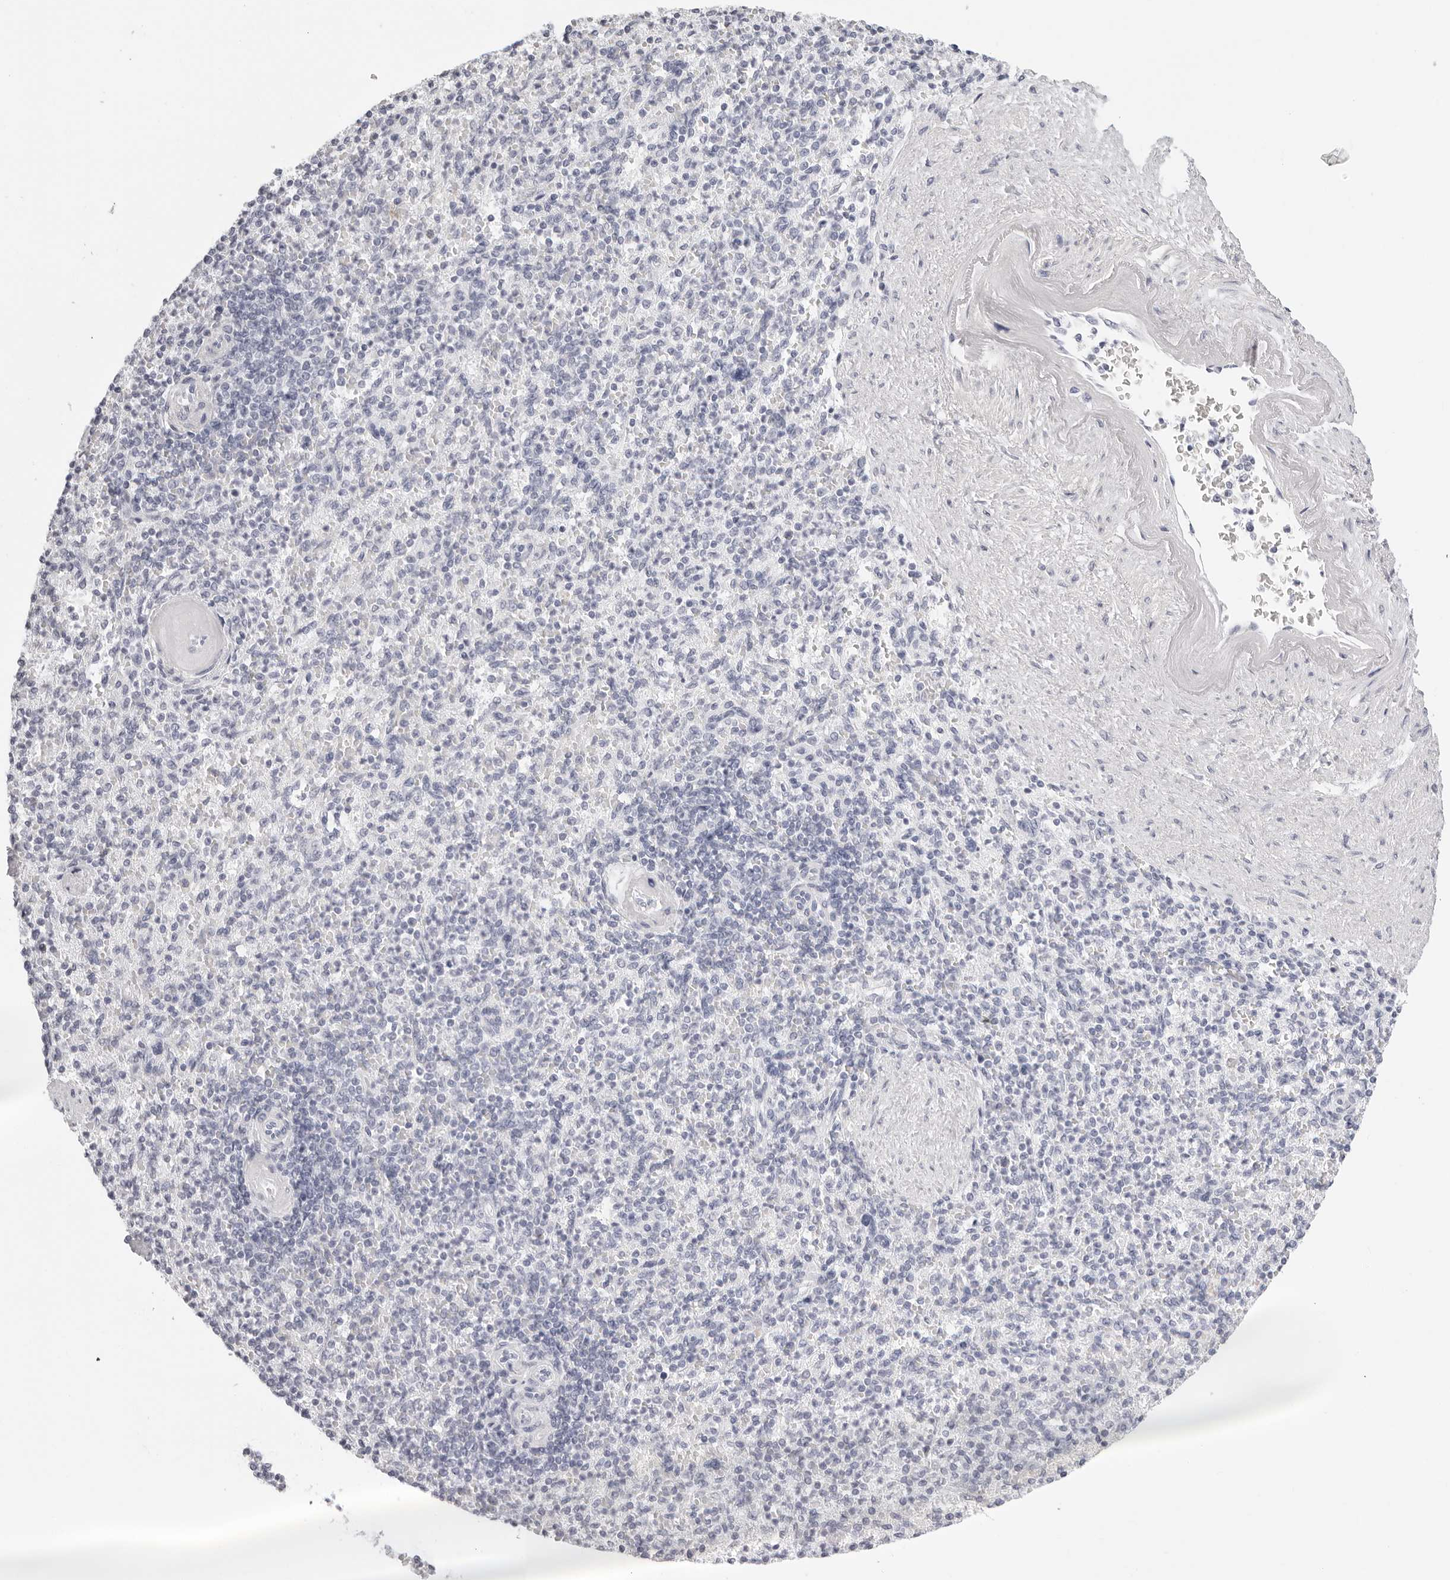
{"staining": {"intensity": "negative", "quantity": "none", "location": "none"}, "tissue": "spleen", "cell_type": "Cells in red pulp", "image_type": "normal", "snomed": [{"axis": "morphology", "description": "Normal tissue, NOS"}, {"axis": "topography", "description": "Spleen"}], "caption": "Unremarkable spleen was stained to show a protein in brown. There is no significant expression in cells in red pulp. The staining was performed using DAB (3,3'-diaminobenzidine) to visualize the protein expression in brown, while the nuclei were stained in blue with hematoxylin (Magnification: 20x).", "gene": "AGMAT", "patient": {"sex": "female", "age": 74}}